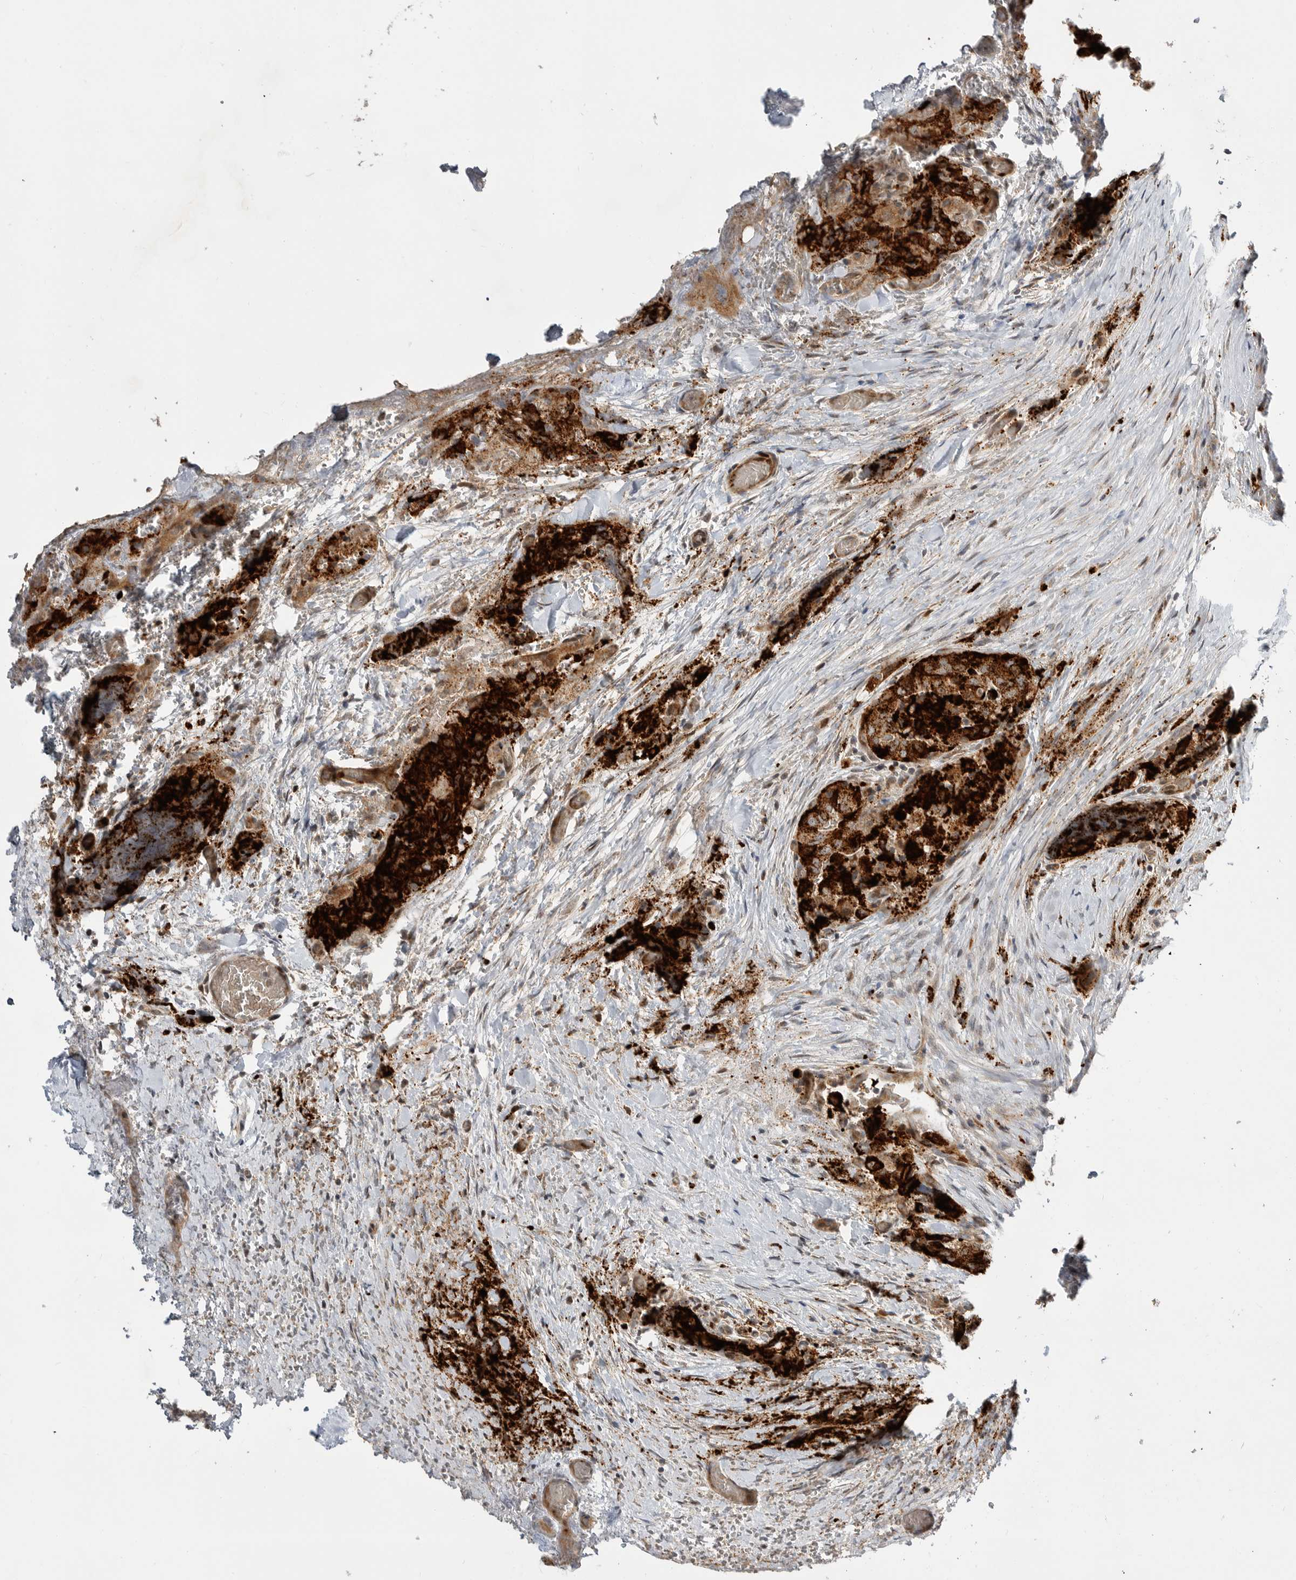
{"staining": {"intensity": "strong", "quantity": ">75%", "location": "cytoplasmic/membranous"}, "tissue": "thyroid cancer", "cell_type": "Tumor cells", "image_type": "cancer", "snomed": [{"axis": "morphology", "description": "Papillary adenocarcinoma, NOS"}, {"axis": "topography", "description": "Thyroid gland"}], "caption": "This histopathology image demonstrates IHC staining of papillary adenocarcinoma (thyroid), with high strong cytoplasmic/membranous staining in about >75% of tumor cells.", "gene": "CSNK1G3", "patient": {"sex": "female", "age": 59}}